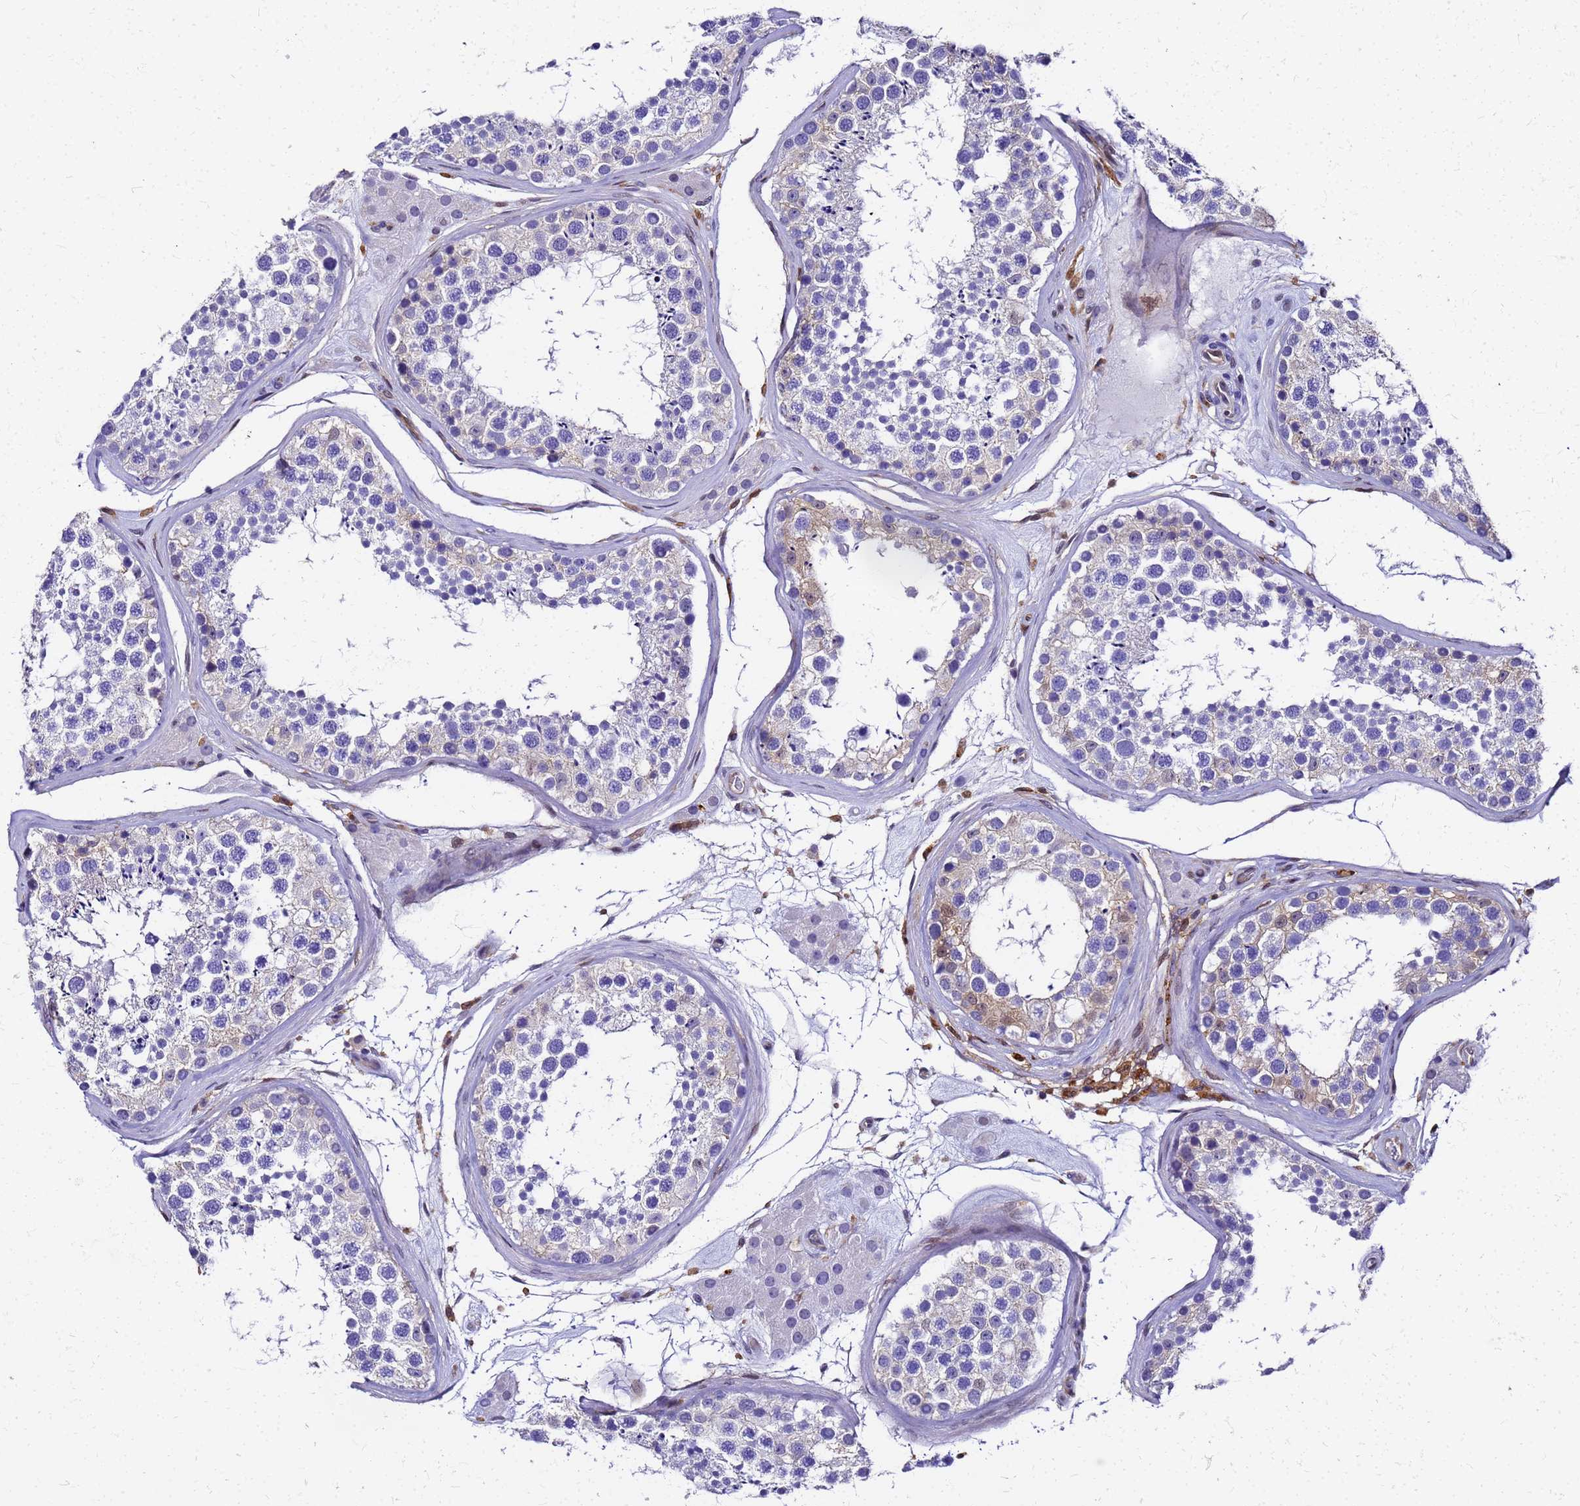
{"staining": {"intensity": "weak", "quantity": "<25%", "location": "cytoplasmic/membranous,nuclear"}, "tissue": "testis", "cell_type": "Cells in seminiferous ducts", "image_type": "normal", "snomed": [{"axis": "morphology", "description": "Normal tissue, NOS"}, {"axis": "topography", "description": "Testis"}], "caption": "Immunohistochemistry (IHC) micrograph of benign testis stained for a protein (brown), which shows no positivity in cells in seminiferous ducts. Brightfield microscopy of IHC stained with DAB (brown) and hematoxylin (blue), captured at high magnification.", "gene": "S100A11", "patient": {"sex": "male", "age": 46}}